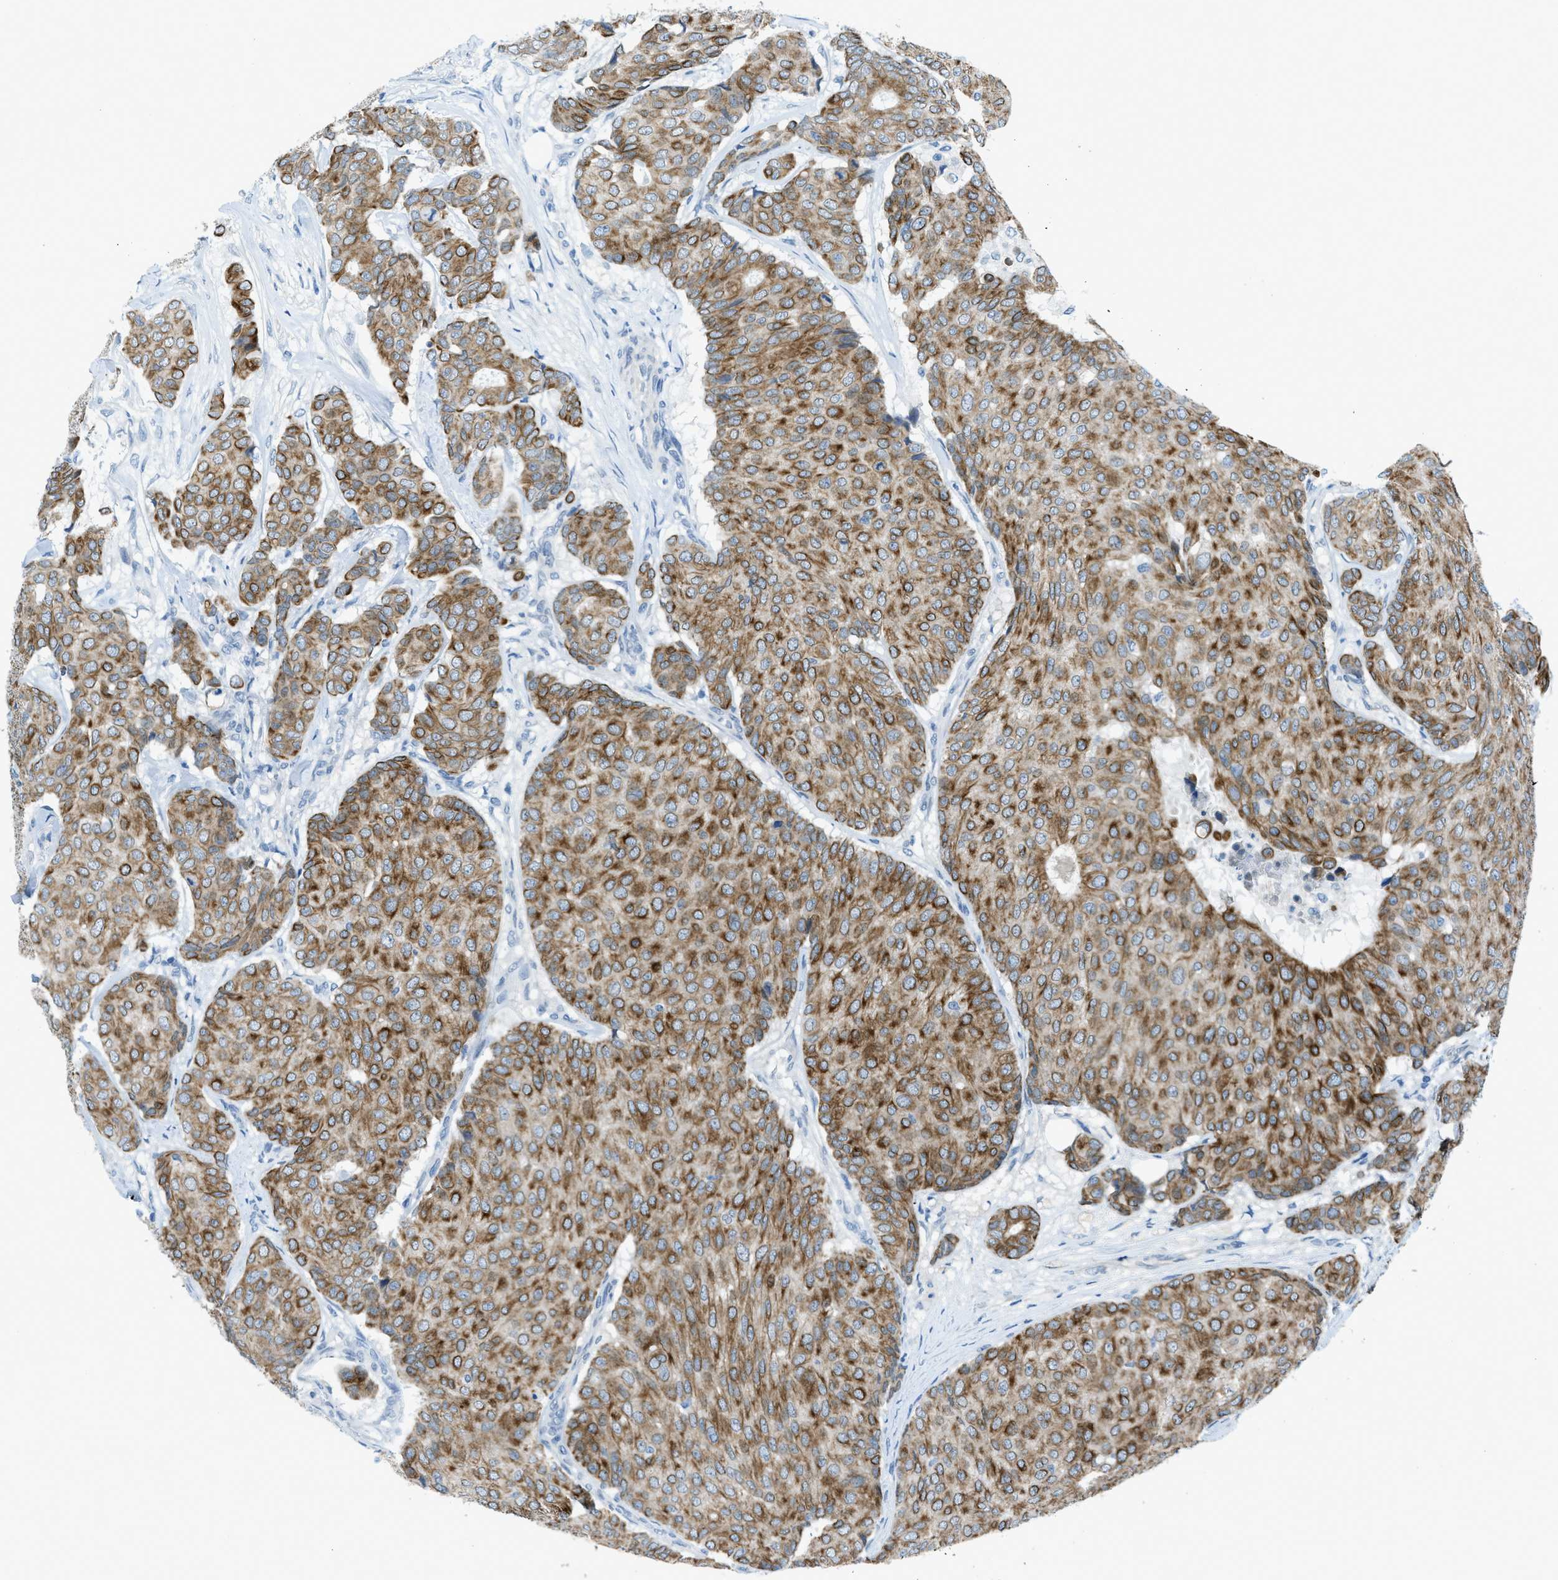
{"staining": {"intensity": "strong", "quantity": ">75%", "location": "cytoplasmic/membranous"}, "tissue": "breast cancer", "cell_type": "Tumor cells", "image_type": "cancer", "snomed": [{"axis": "morphology", "description": "Duct carcinoma"}, {"axis": "topography", "description": "Breast"}], "caption": "The micrograph shows a brown stain indicating the presence of a protein in the cytoplasmic/membranous of tumor cells in breast infiltrating ductal carcinoma.", "gene": "KLHL8", "patient": {"sex": "female", "age": 75}}